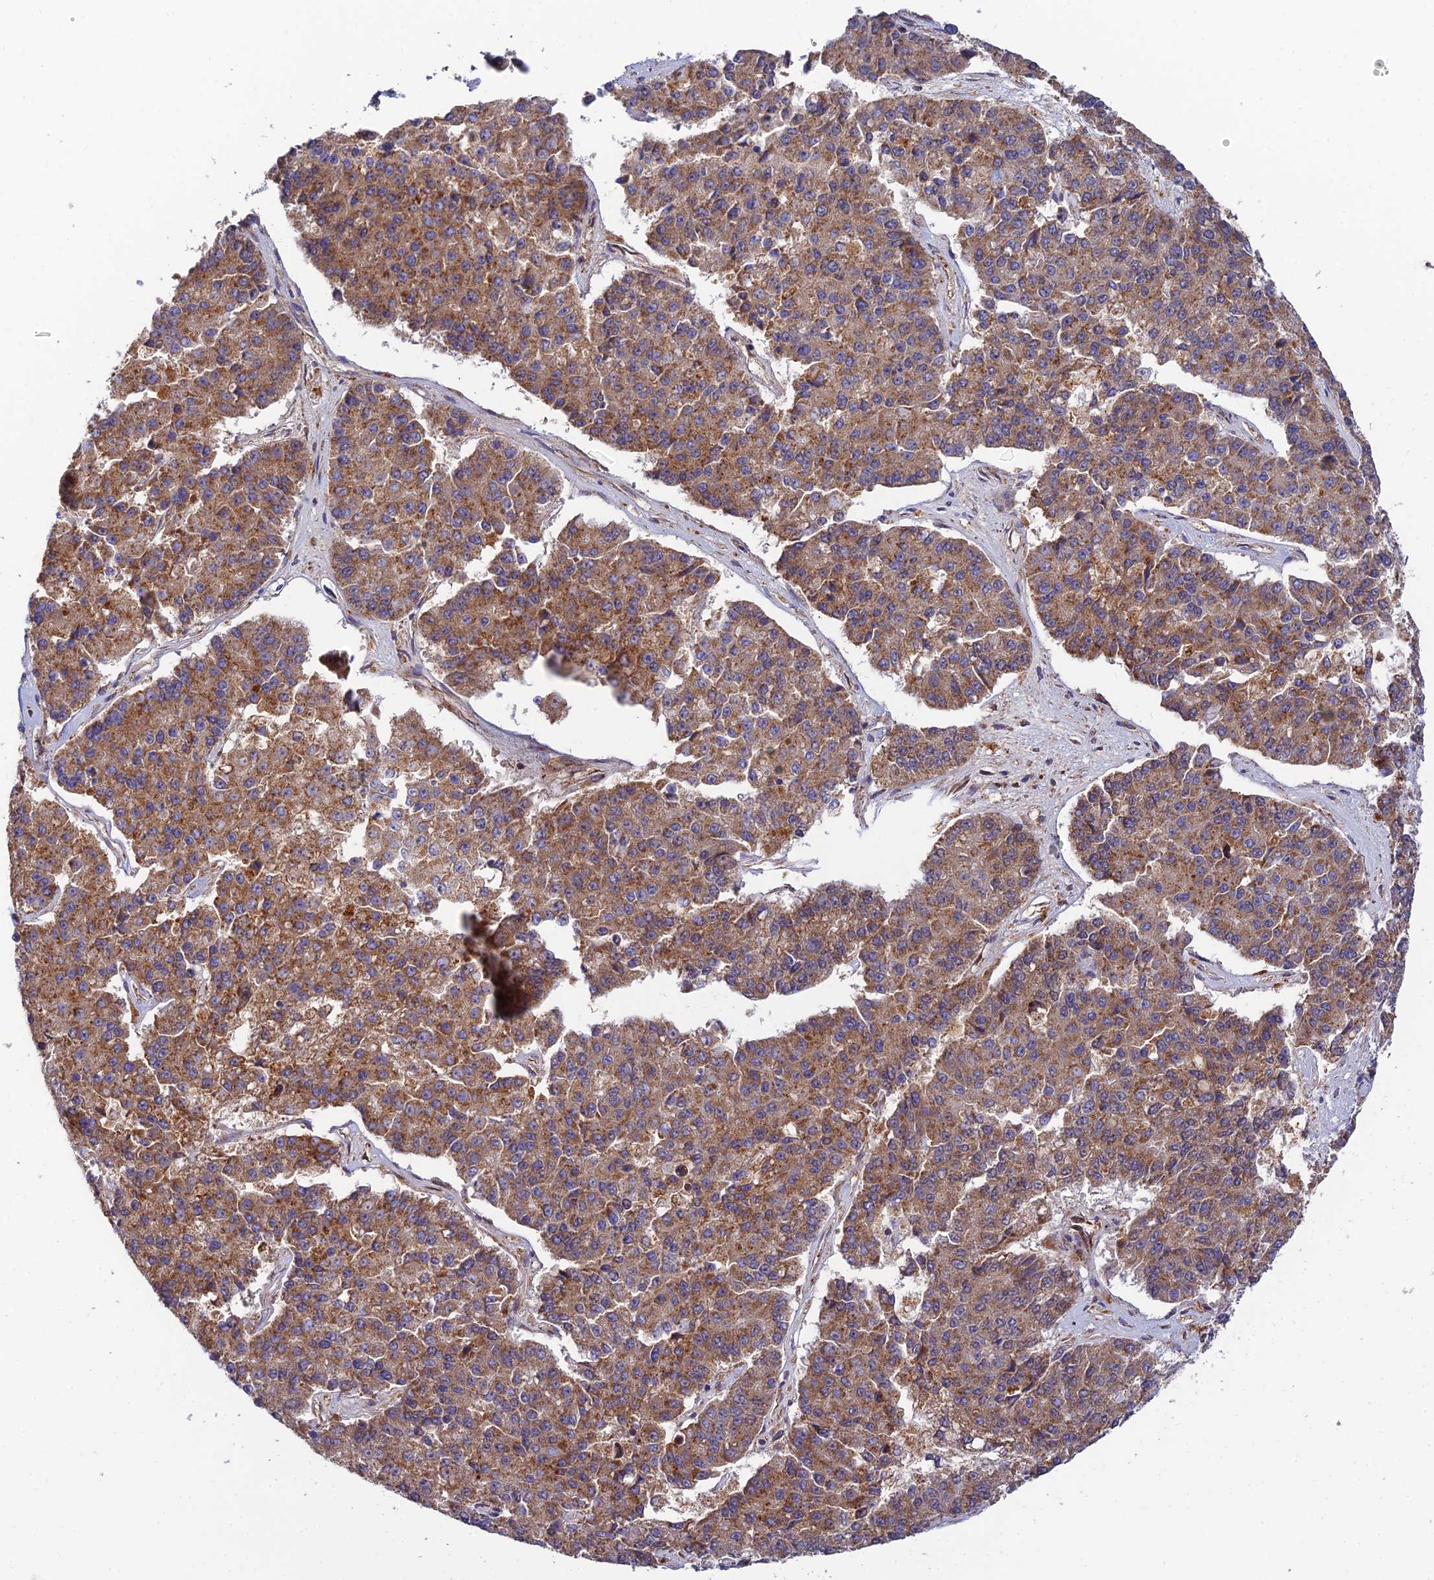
{"staining": {"intensity": "moderate", "quantity": ">75%", "location": "cytoplasmic/membranous"}, "tissue": "pancreatic cancer", "cell_type": "Tumor cells", "image_type": "cancer", "snomed": [{"axis": "morphology", "description": "Adenocarcinoma, NOS"}, {"axis": "topography", "description": "Pancreas"}], "caption": "Moderate cytoplasmic/membranous expression for a protein is present in about >75% of tumor cells of pancreatic cancer using immunohistochemistry.", "gene": "PODNL1", "patient": {"sex": "male", "age": 50}}